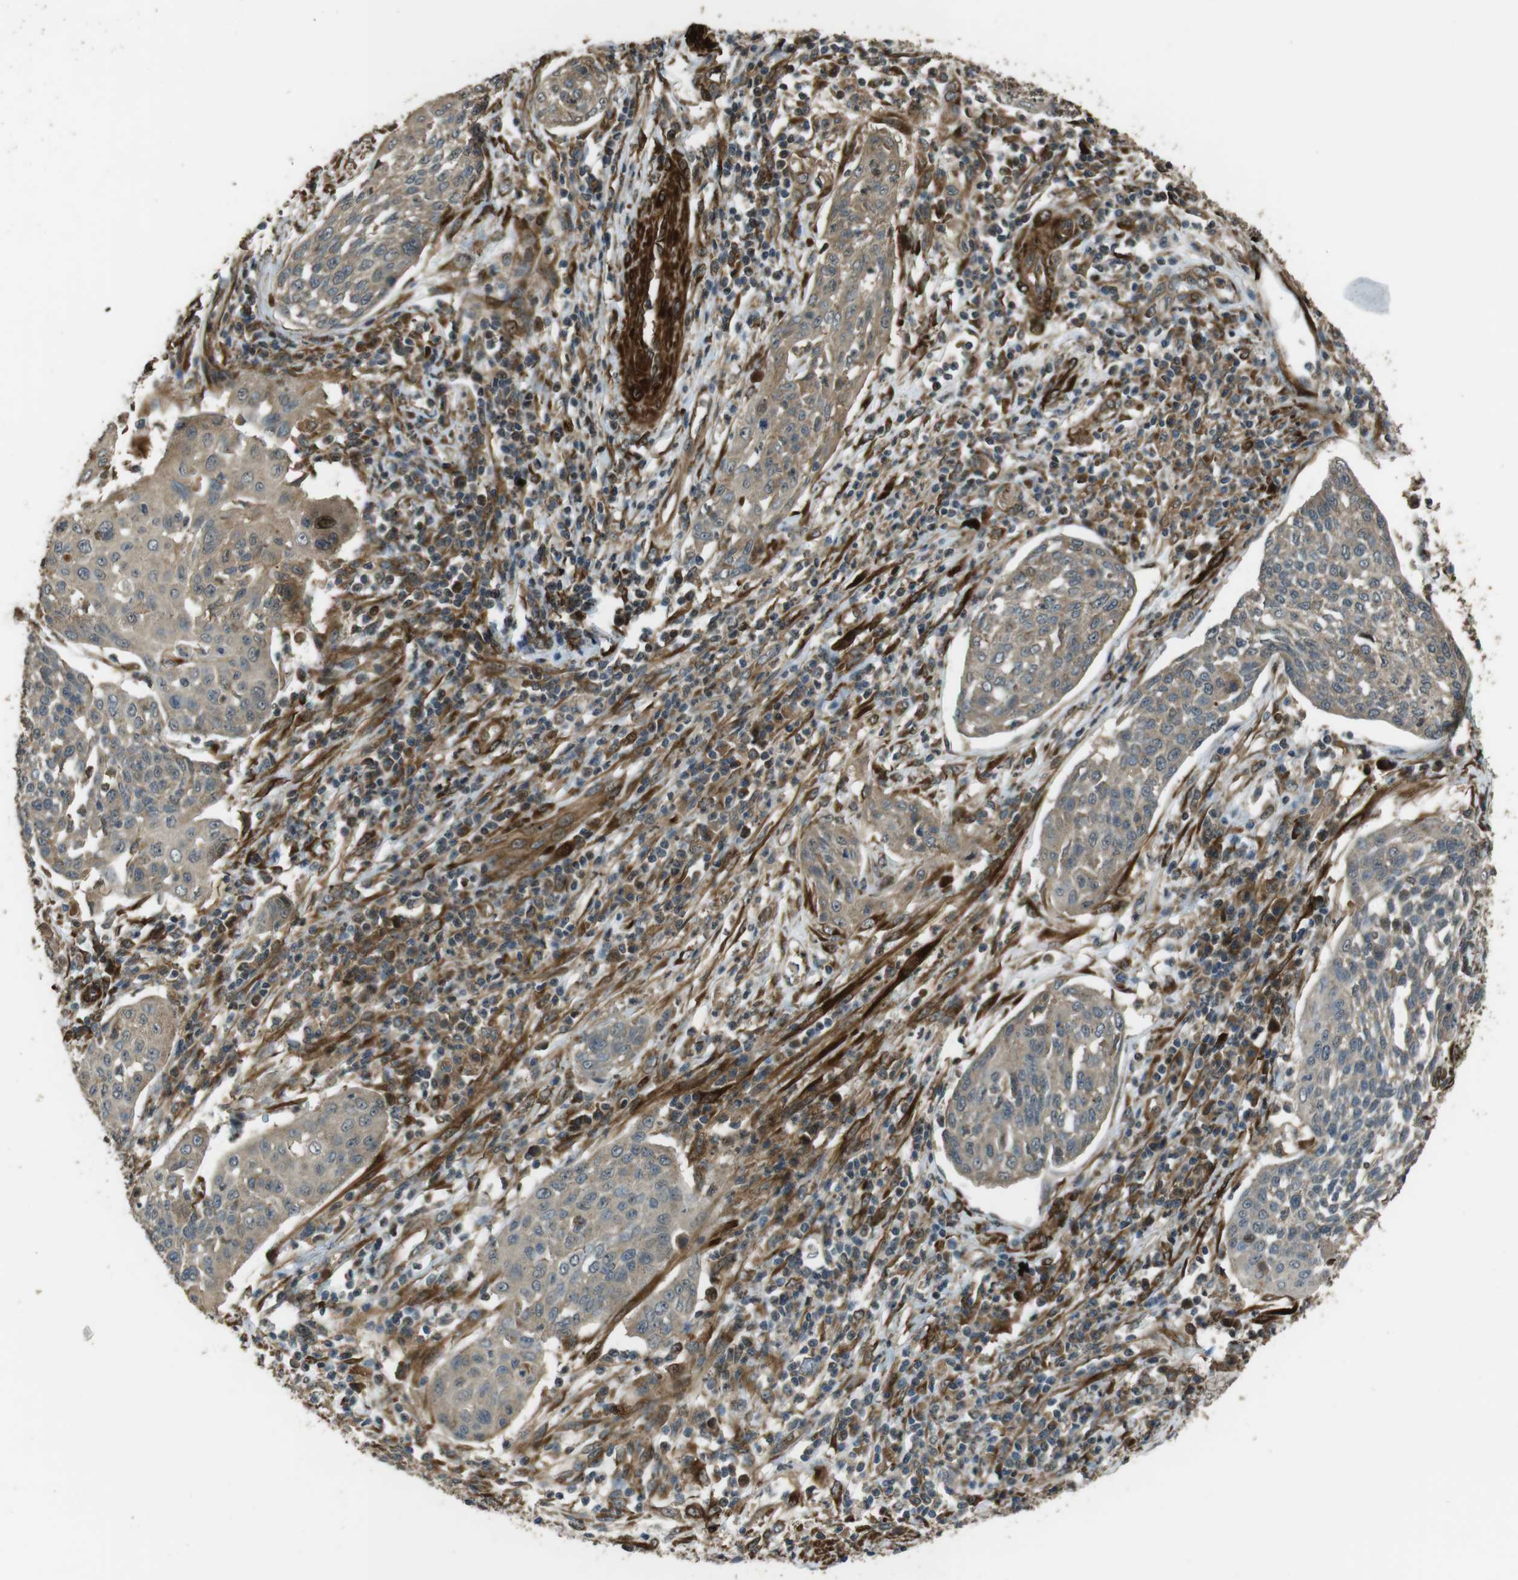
{"staining": {"intensity": "weak", "quantity": "25%-75%", "location": "cytoplasmic/membranous"}, "tissue": "cervical cancer", "cell_type": "Tumor cells", "image_type": "cancer", "snomed": [{"axis": "morphology", "description": "Squamous cell carcinoma, NOS"}, {"axis": "topography", "description": "Cervix"}], "caption": "Cervical squamous cell carcinoma tissue reveals weak cytoplasmic/membranous expression in about 25%-75% of tumor cells, visualized by immunohistochemistry.", "gene": "MSRB3", "patient": {"sex": "female", "age": 34}}